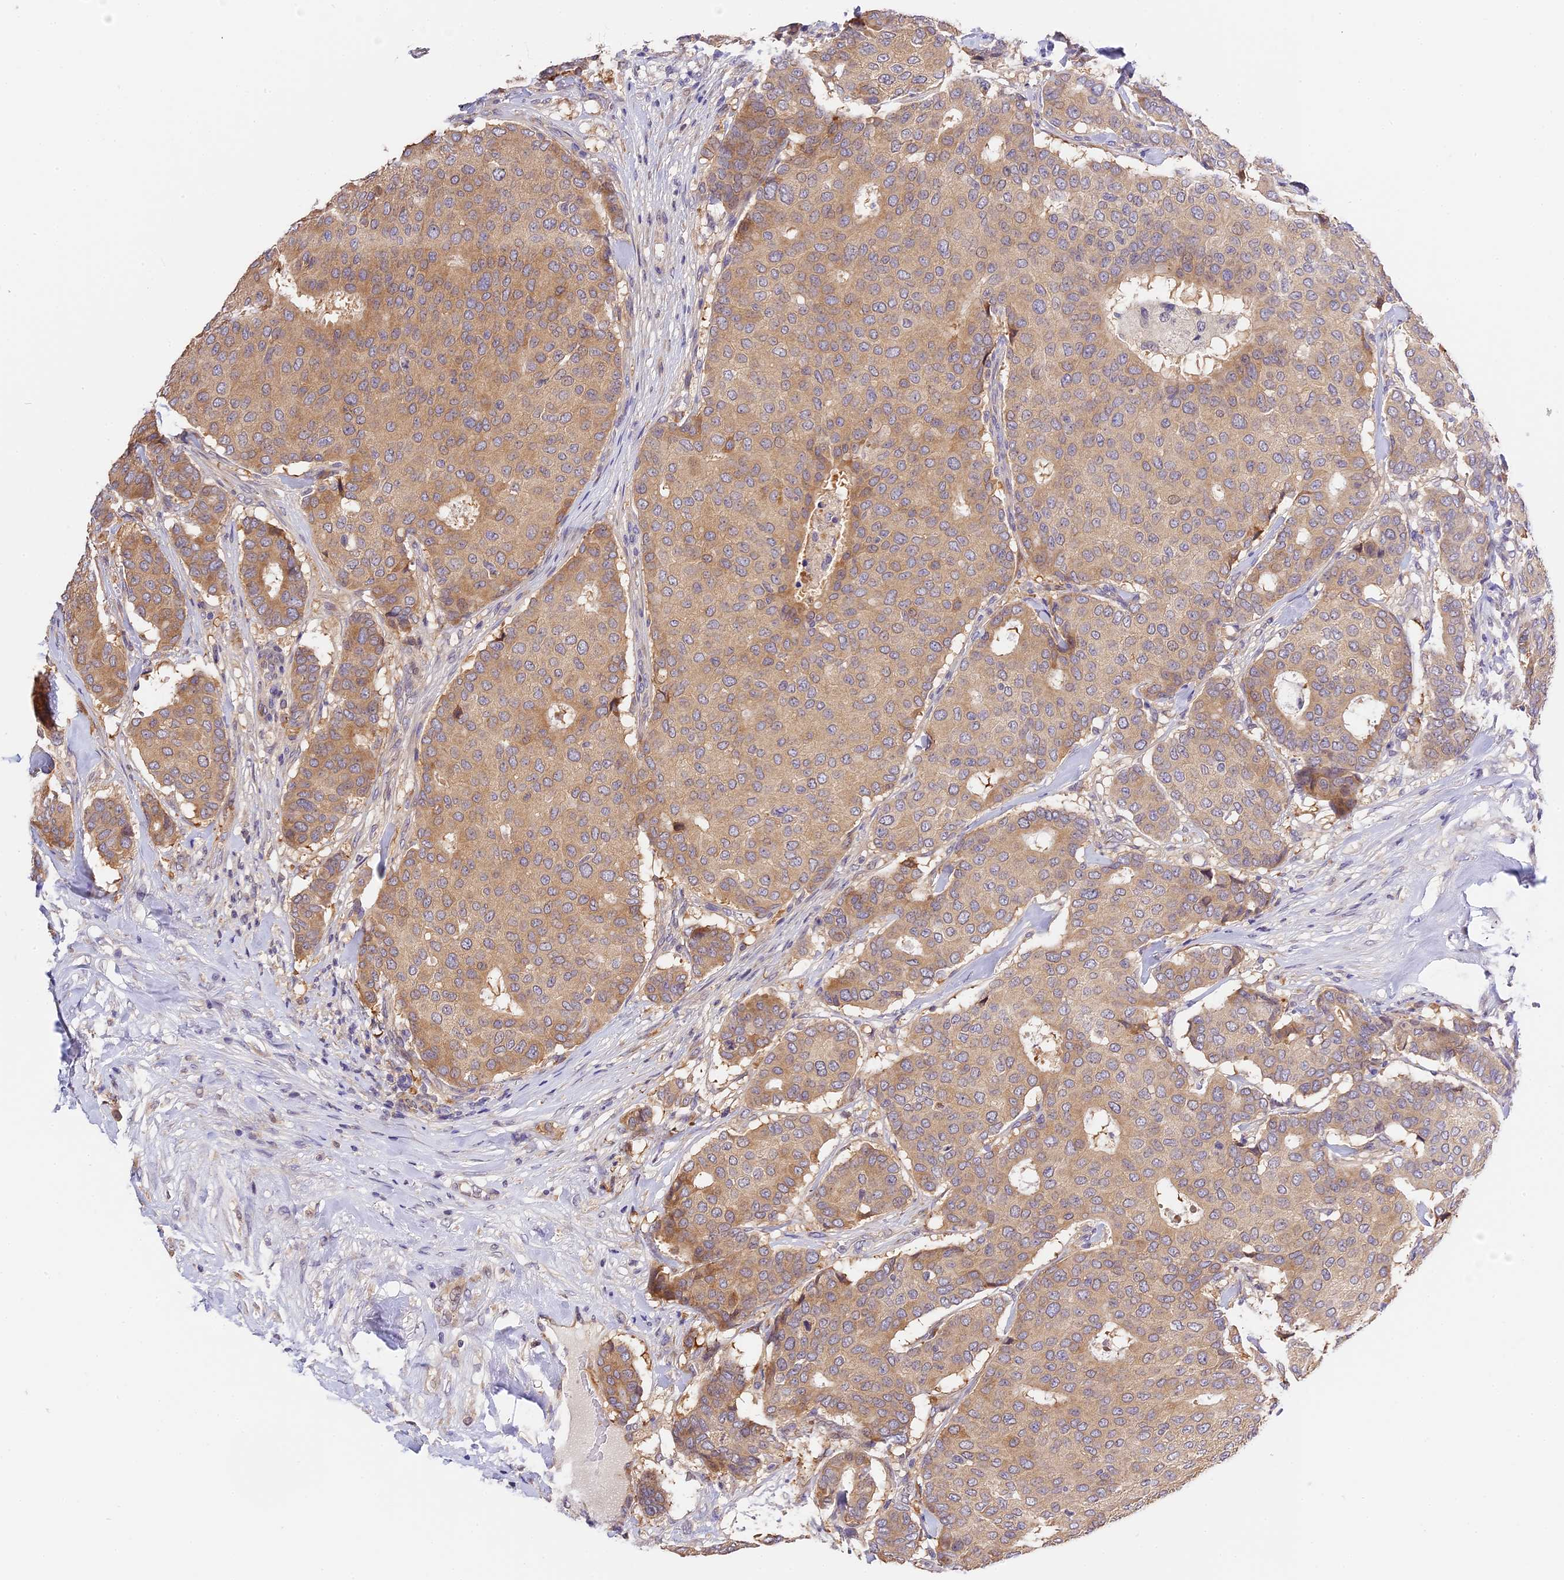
{"staining": {"intensity": "moderate", "quantity": ">75%", "location": "cytoplasmic/membranous"}, "tissue": "breast cancer", "cell_type": "Tumor cells", "image_type": "cancer", "snomed": [{"axis": "morphology", "description": "Duct carcinoma"}, {"axis": "topography", "description": "Breast"}], "caption": "The photomicrograph exhibits a brown stain indicating the presence of a protein in the cytoplasmic/membranous of tumor cells in intraductal carcinoma (breast).", "gene": "BSCL2", "patient": {"sex": "female", "age": 75}}